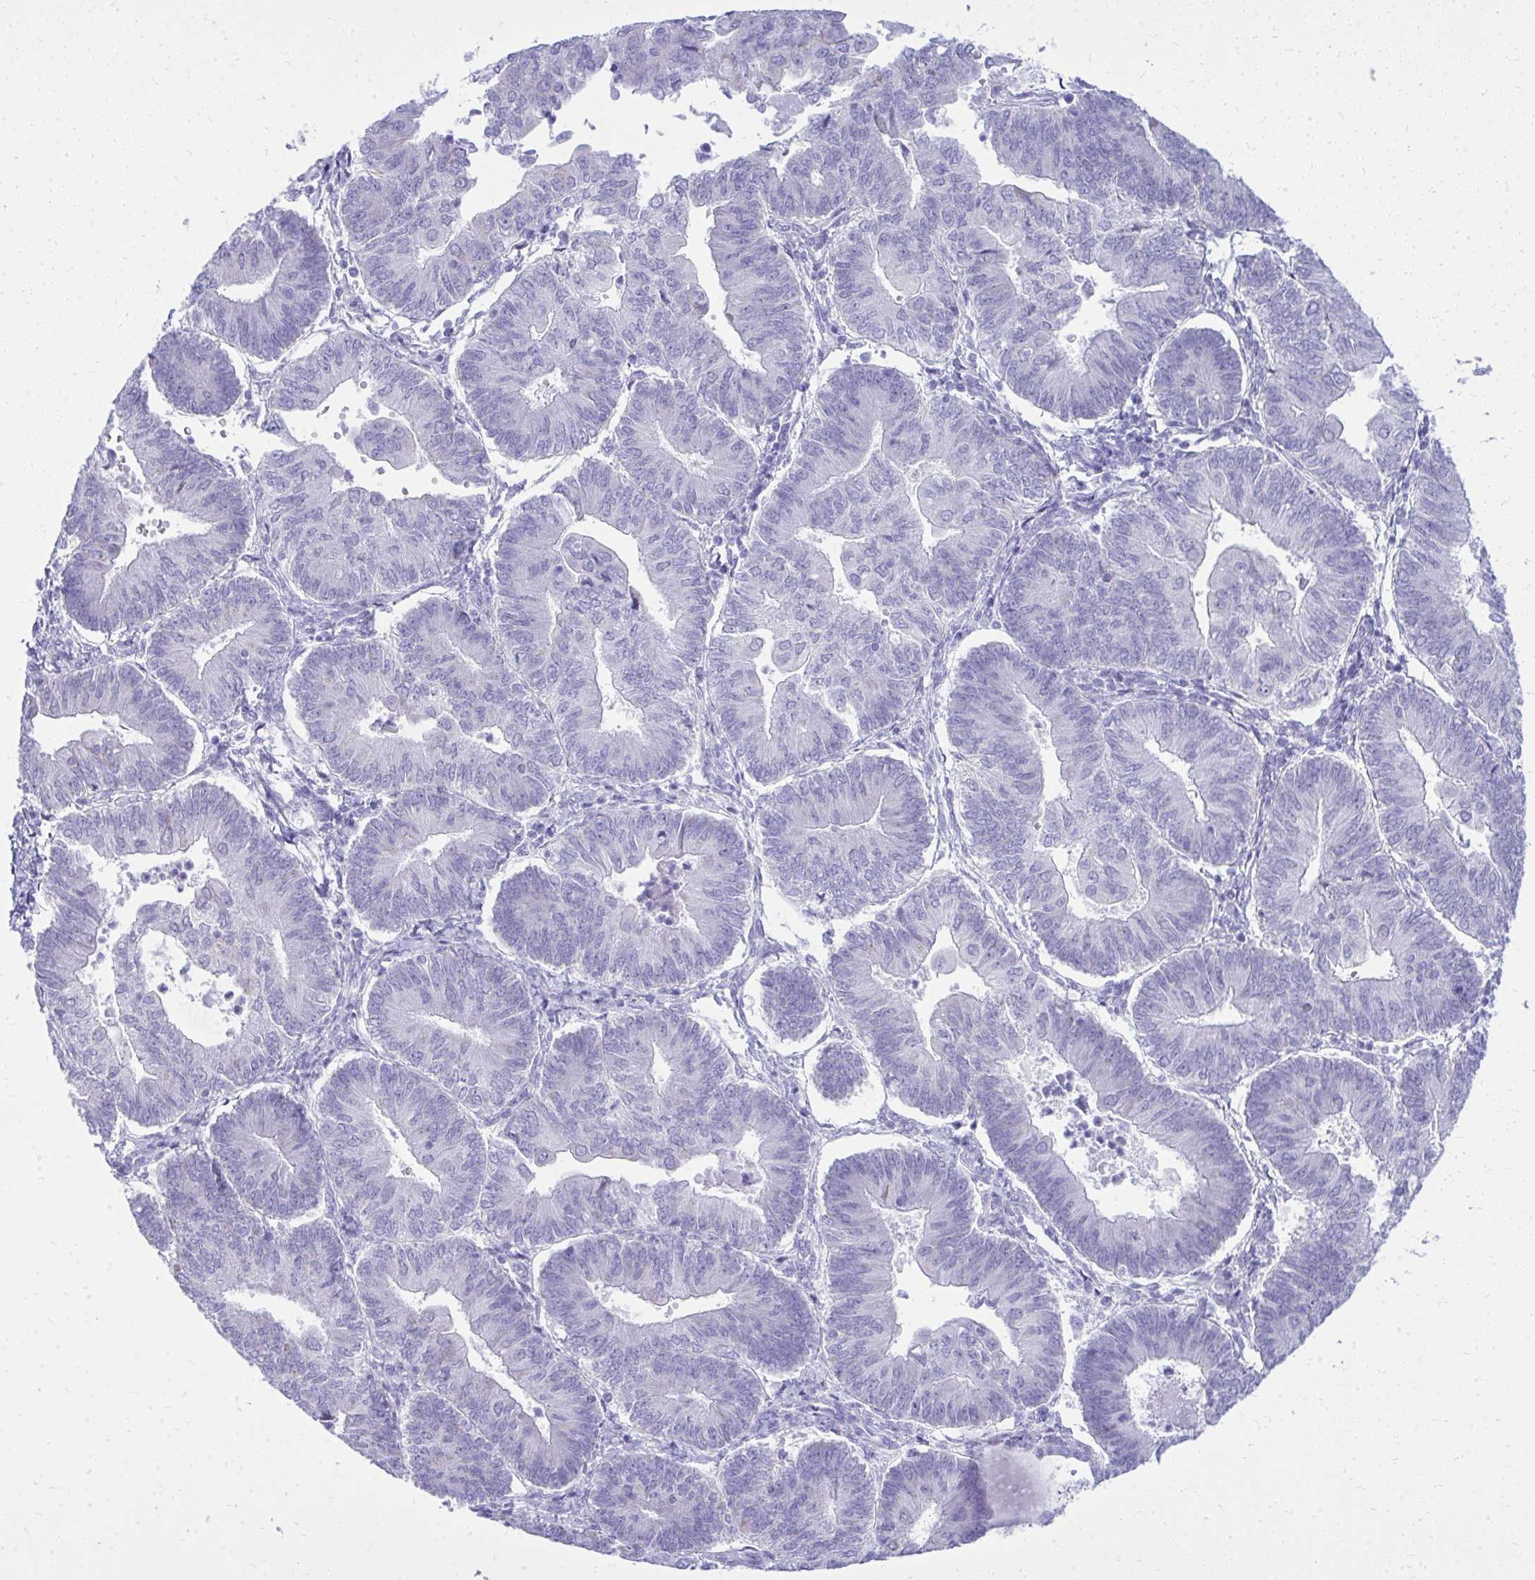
{"staining": {"intensity": "negative", "quantity": "none", "location": "none"}, "tissue": "endometrial cancer", "cell_type": "Tumor cells", "image_type": "cancer", "snomed": [{"axis": "morphology", "description": "Adenocarcinoma, NOS"}, {"axis": "topography", "description": "Endometrium"}], "caption": "The photomicrograph displays no staining of tumor cells in endometrial cancer (adenocarcinoma).", "gene": "RALYL", "patient": {"sex": "female", "age": 65}}